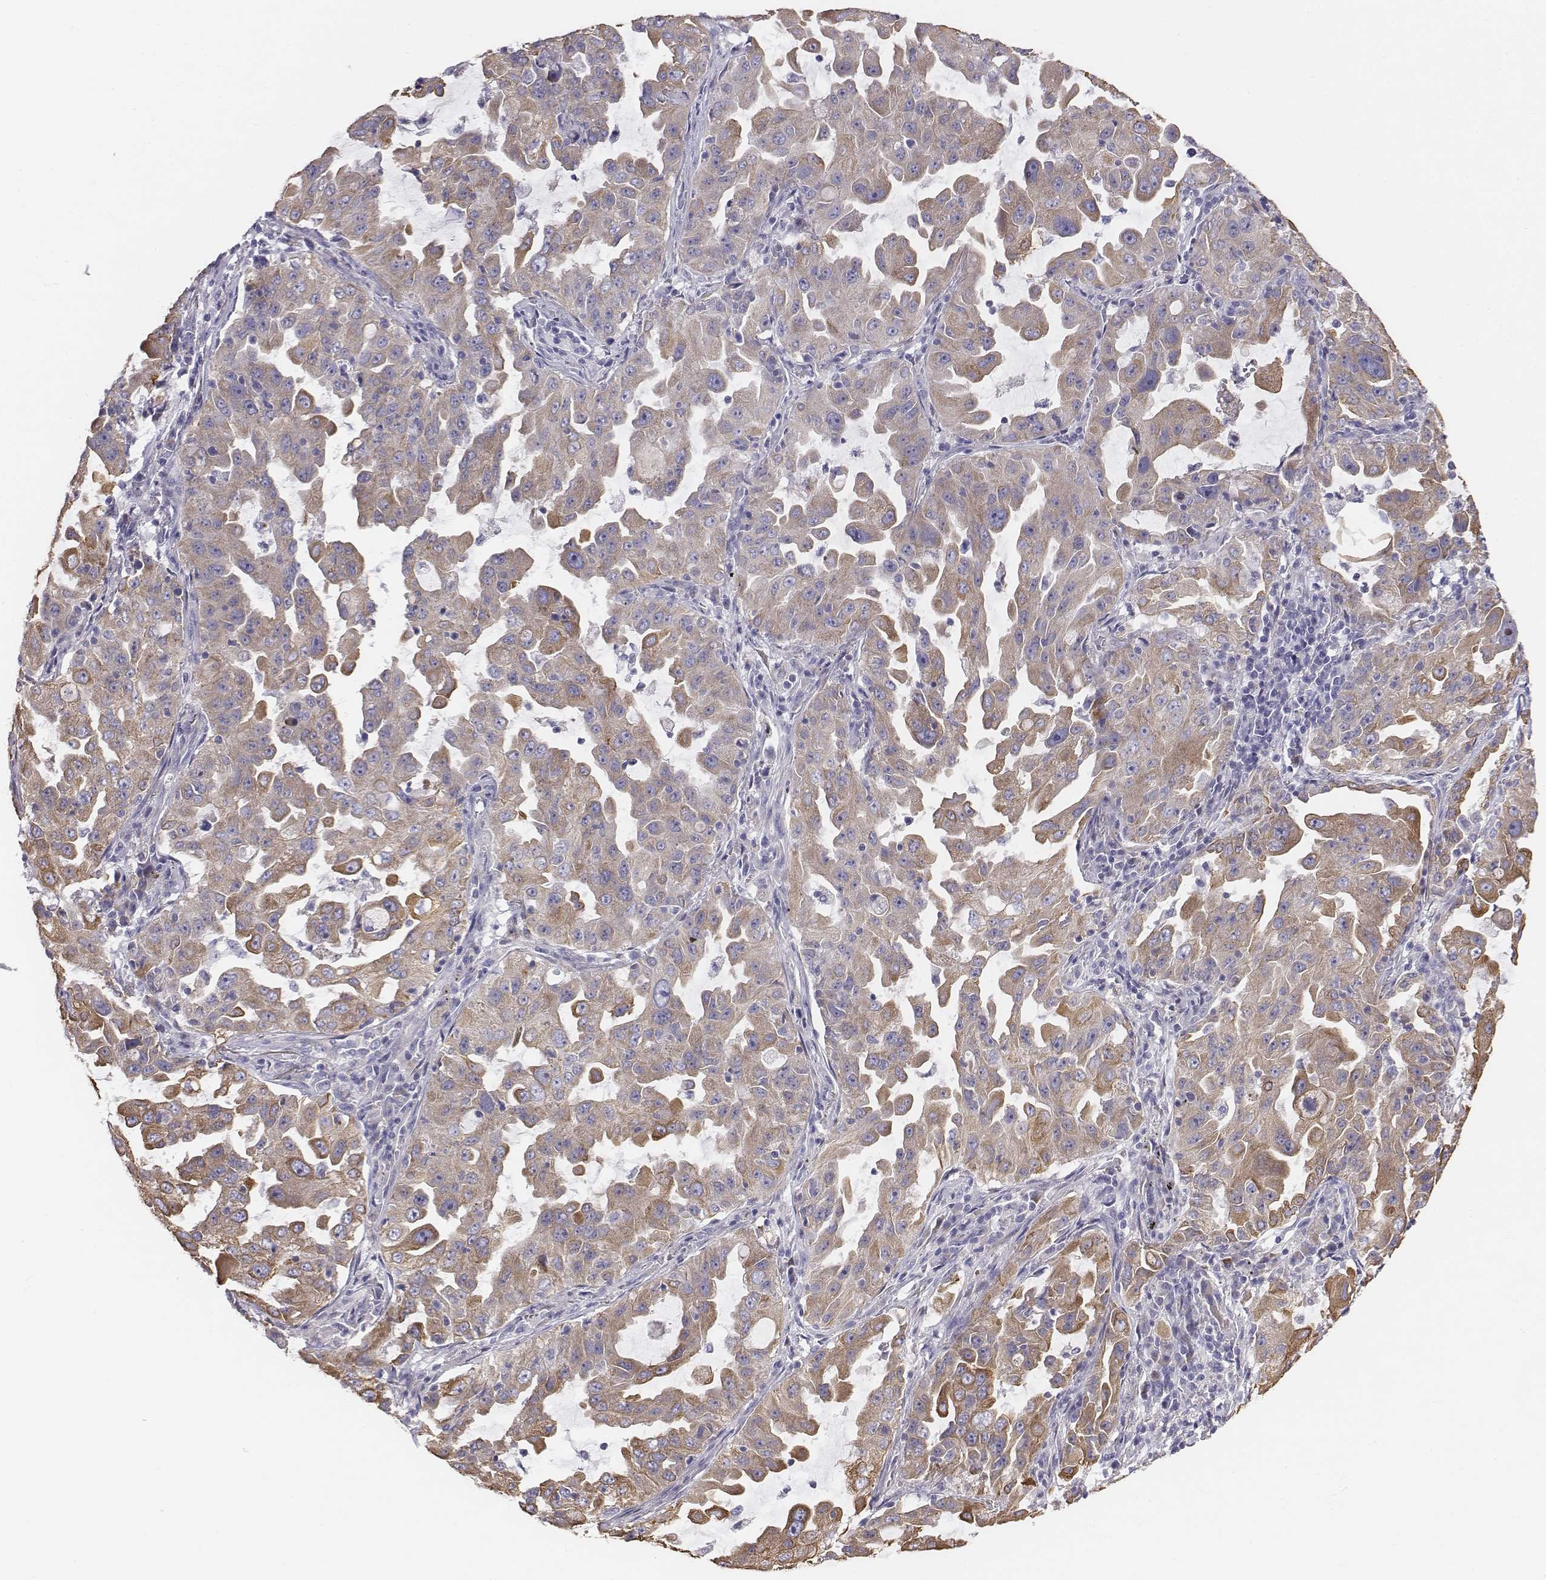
{"staining": {"intensity": "weak", "quantity": "25%-75%", "location": "cytoplasmic/membranous"}, "tissue": "lung cancer", "cell_type": "Tumor cells", "image_type": "cancer", "snomed": [{"axis": "morphology", "description": "Adenocarcinoma, NOS"}, {"axis": "topography", "description": "Lung"}], "caption": "Protein staining displays weak cytoplasmic/membranous staining in approximately 25%-75% of tumor cells in lung cancer (adenocarcinoma). (Stains: DAB (3,3'-diaminobenzidine) in brown, nuclei in blue, Microscopy: brightfield microscopy at high magnification).", "gene": "CHST14", "patient": {"sex": "female", "age": 61}}